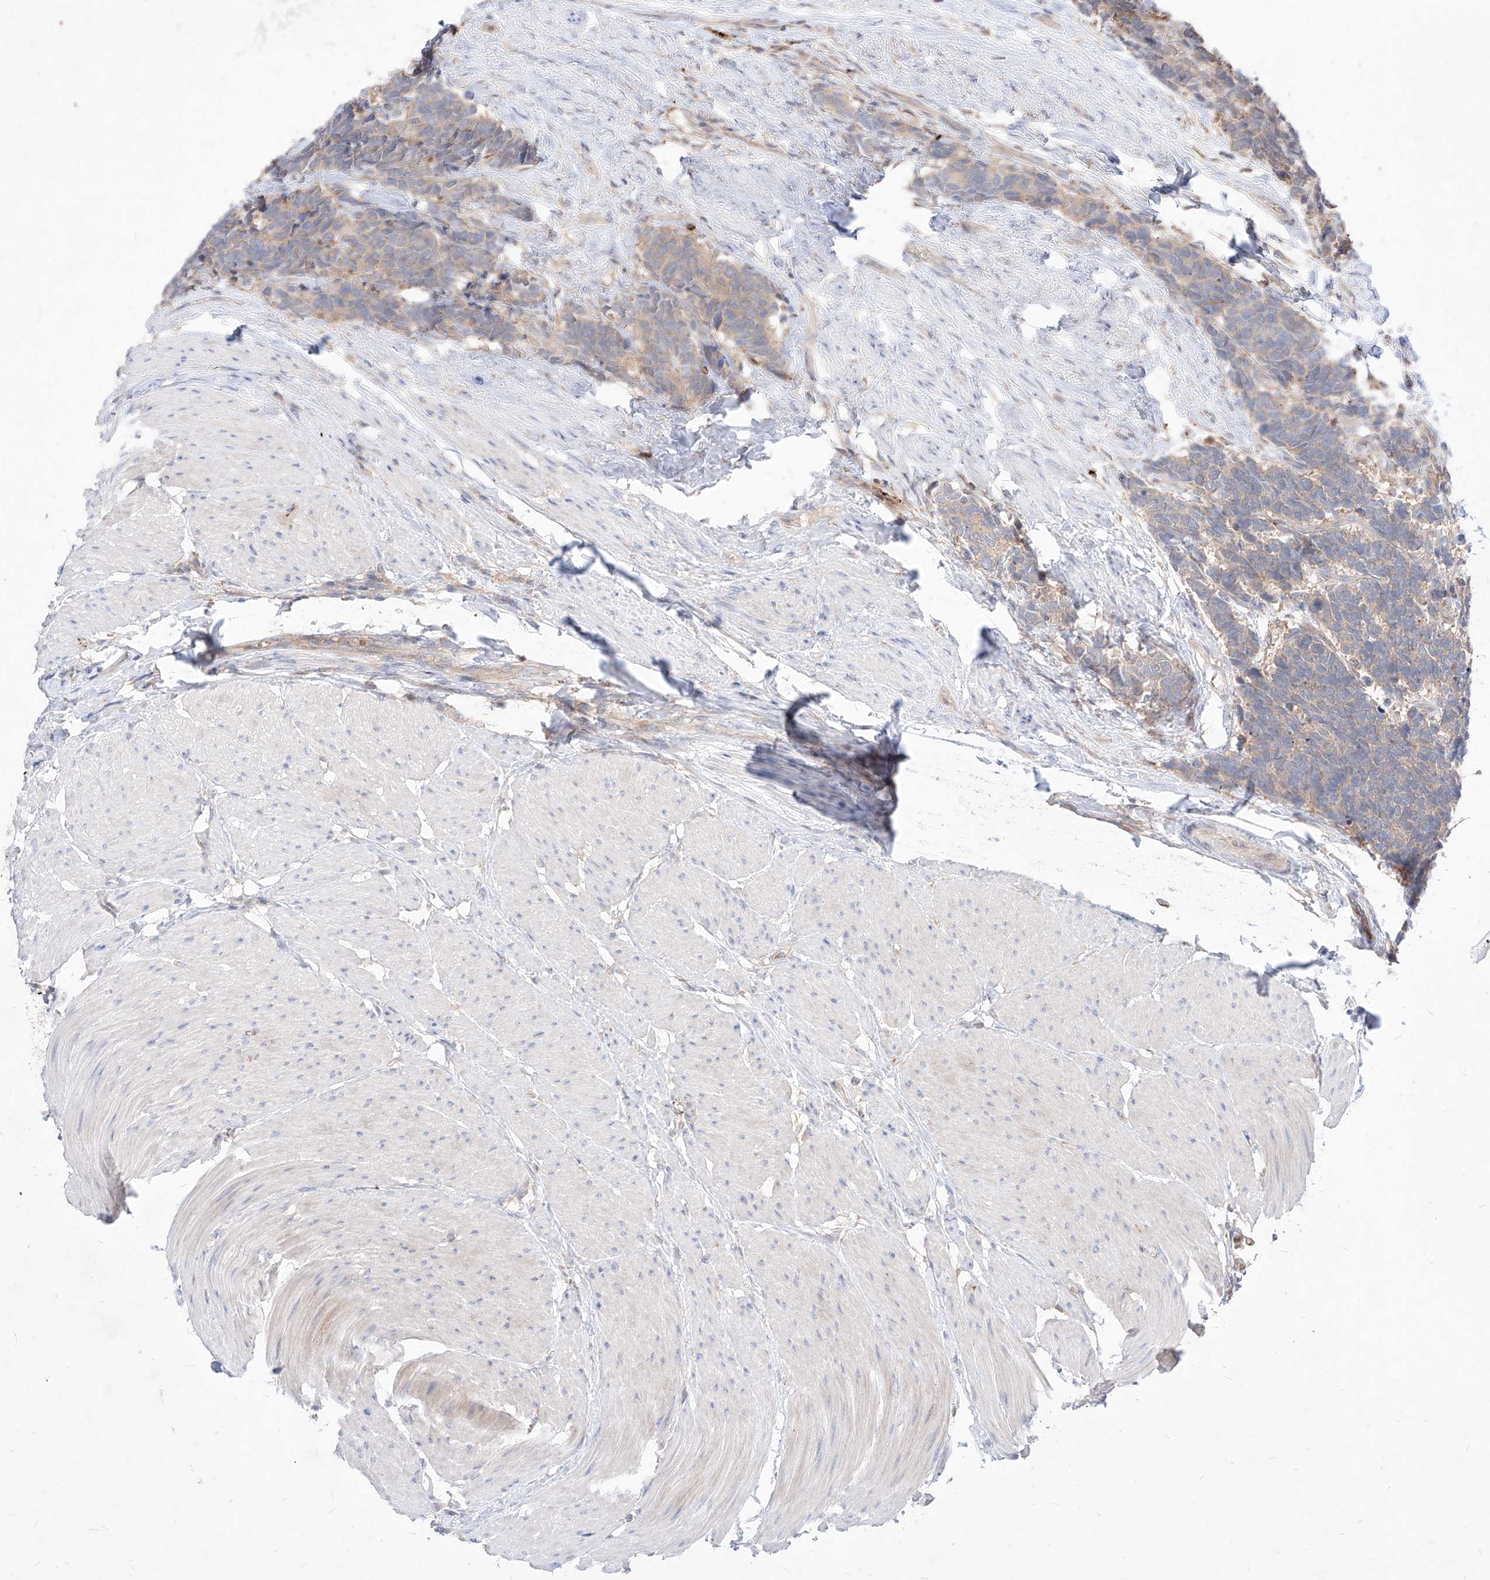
{"staining": {"intensity": "weak", "quantity": "25%-75%", "location": "cytoplasmic/membranous"}, "tissue": "carcinoid", "cell_type": "Tumor cells", "image_type": "cancer", "snomed": [{"axis": "morphology", "description": "Carcinoma, NOS"}, {"axis": "morphology", "description": "Carcinoid, malignant, NOS"}, {"axis": "topography", "description": "Urinary bladder"}], "caption": "Immunohistochemical staining of malignant carcinoid reveals weak cytoplasmic/membranous protein positivity in about 25%-75% of tumor cells.", "gene": "TSNAX", "patient": {"sex": "male", "age": 57}}